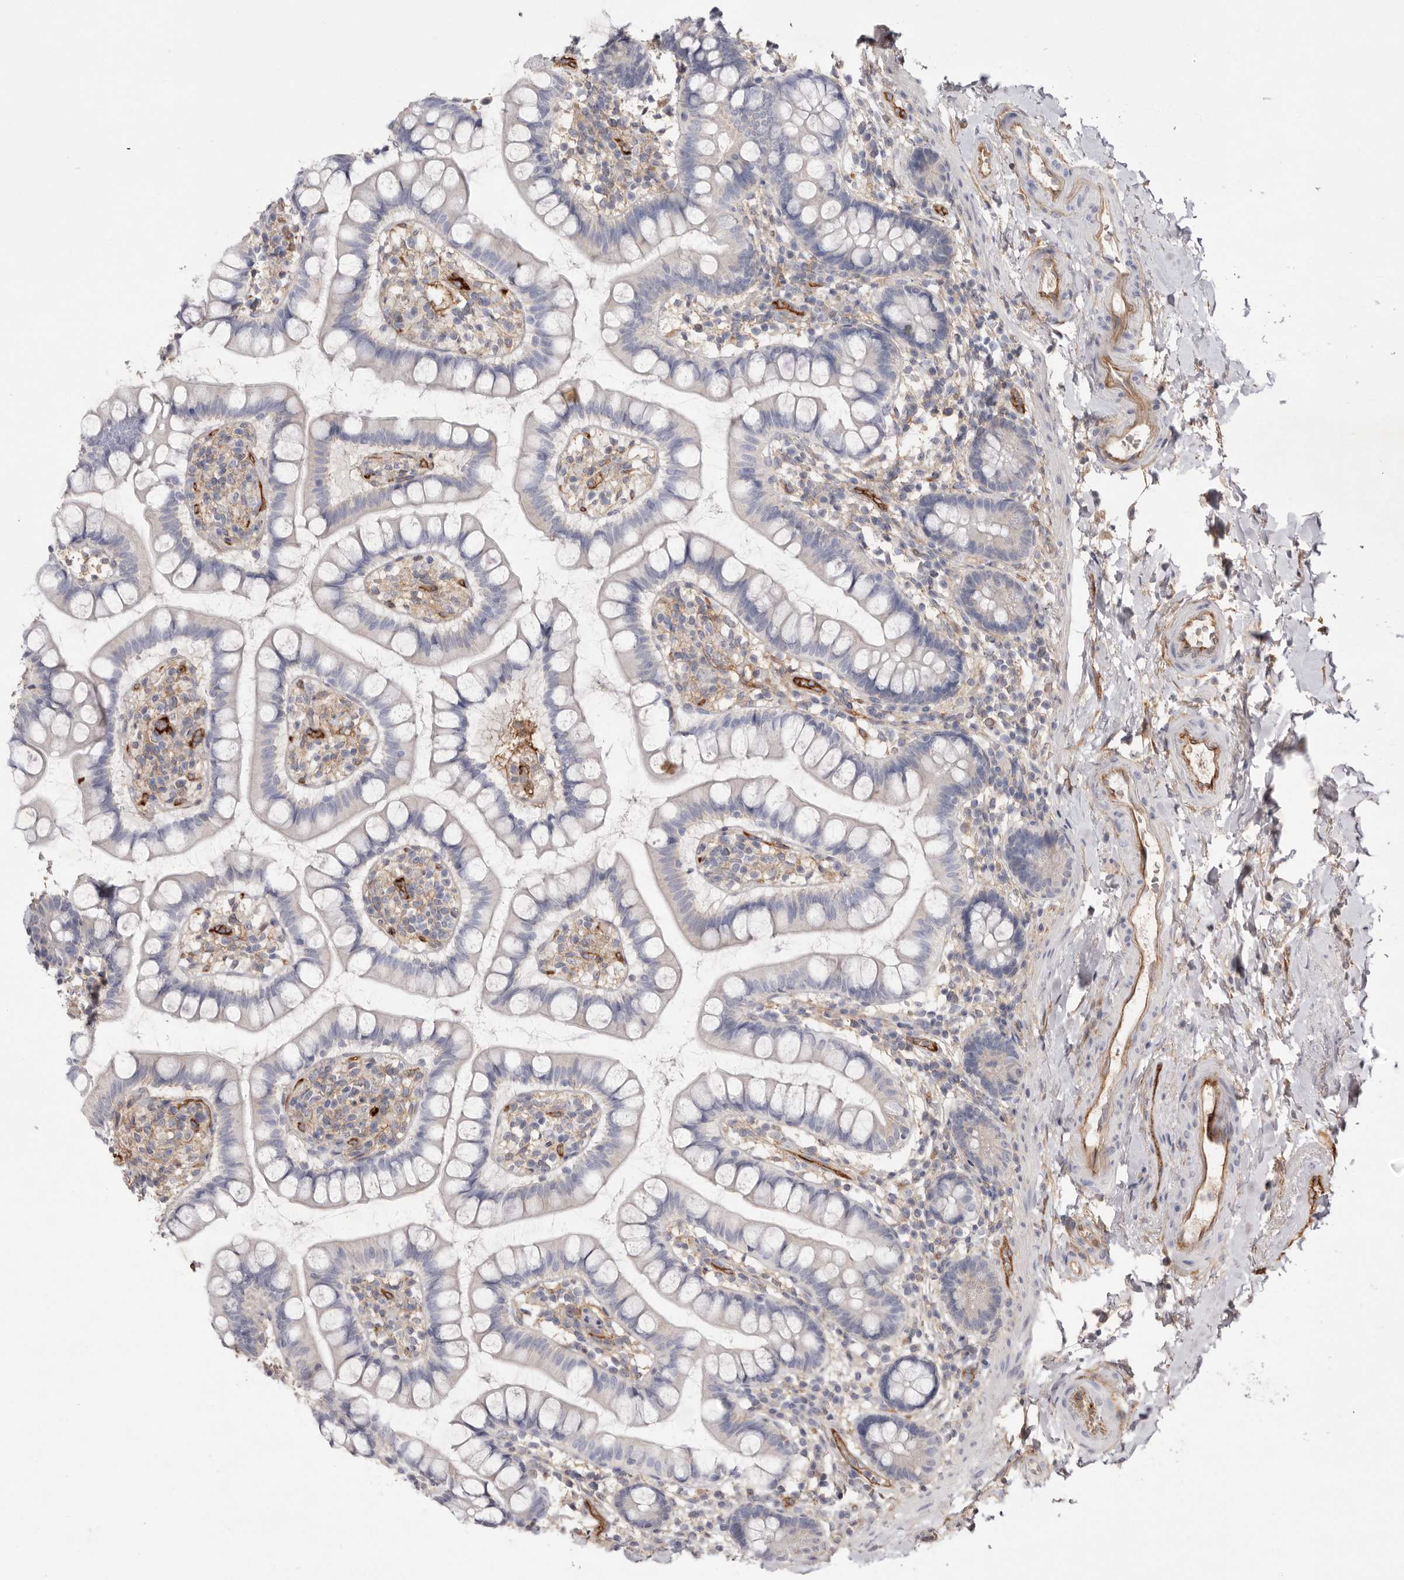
{"staining": {"intensity": "negative", "quantity": "none", "location": "none"}, "tissue": "small intestine", "cell_type": "Glandular cells", "image_type": "normal", "snomed": [{"axis": "morphology", "description": "Normal tissue, NOS"}, {"axis": "topography", "description": "Small intestine"}], "caption": "Immunohistochemistry micrograph of benign small intestine: small intestine stained with DAB reveals no significant protein positivity in glandular cells.", "gene": "LRRC66", "patient": {"sex": "female", "age": 84}}